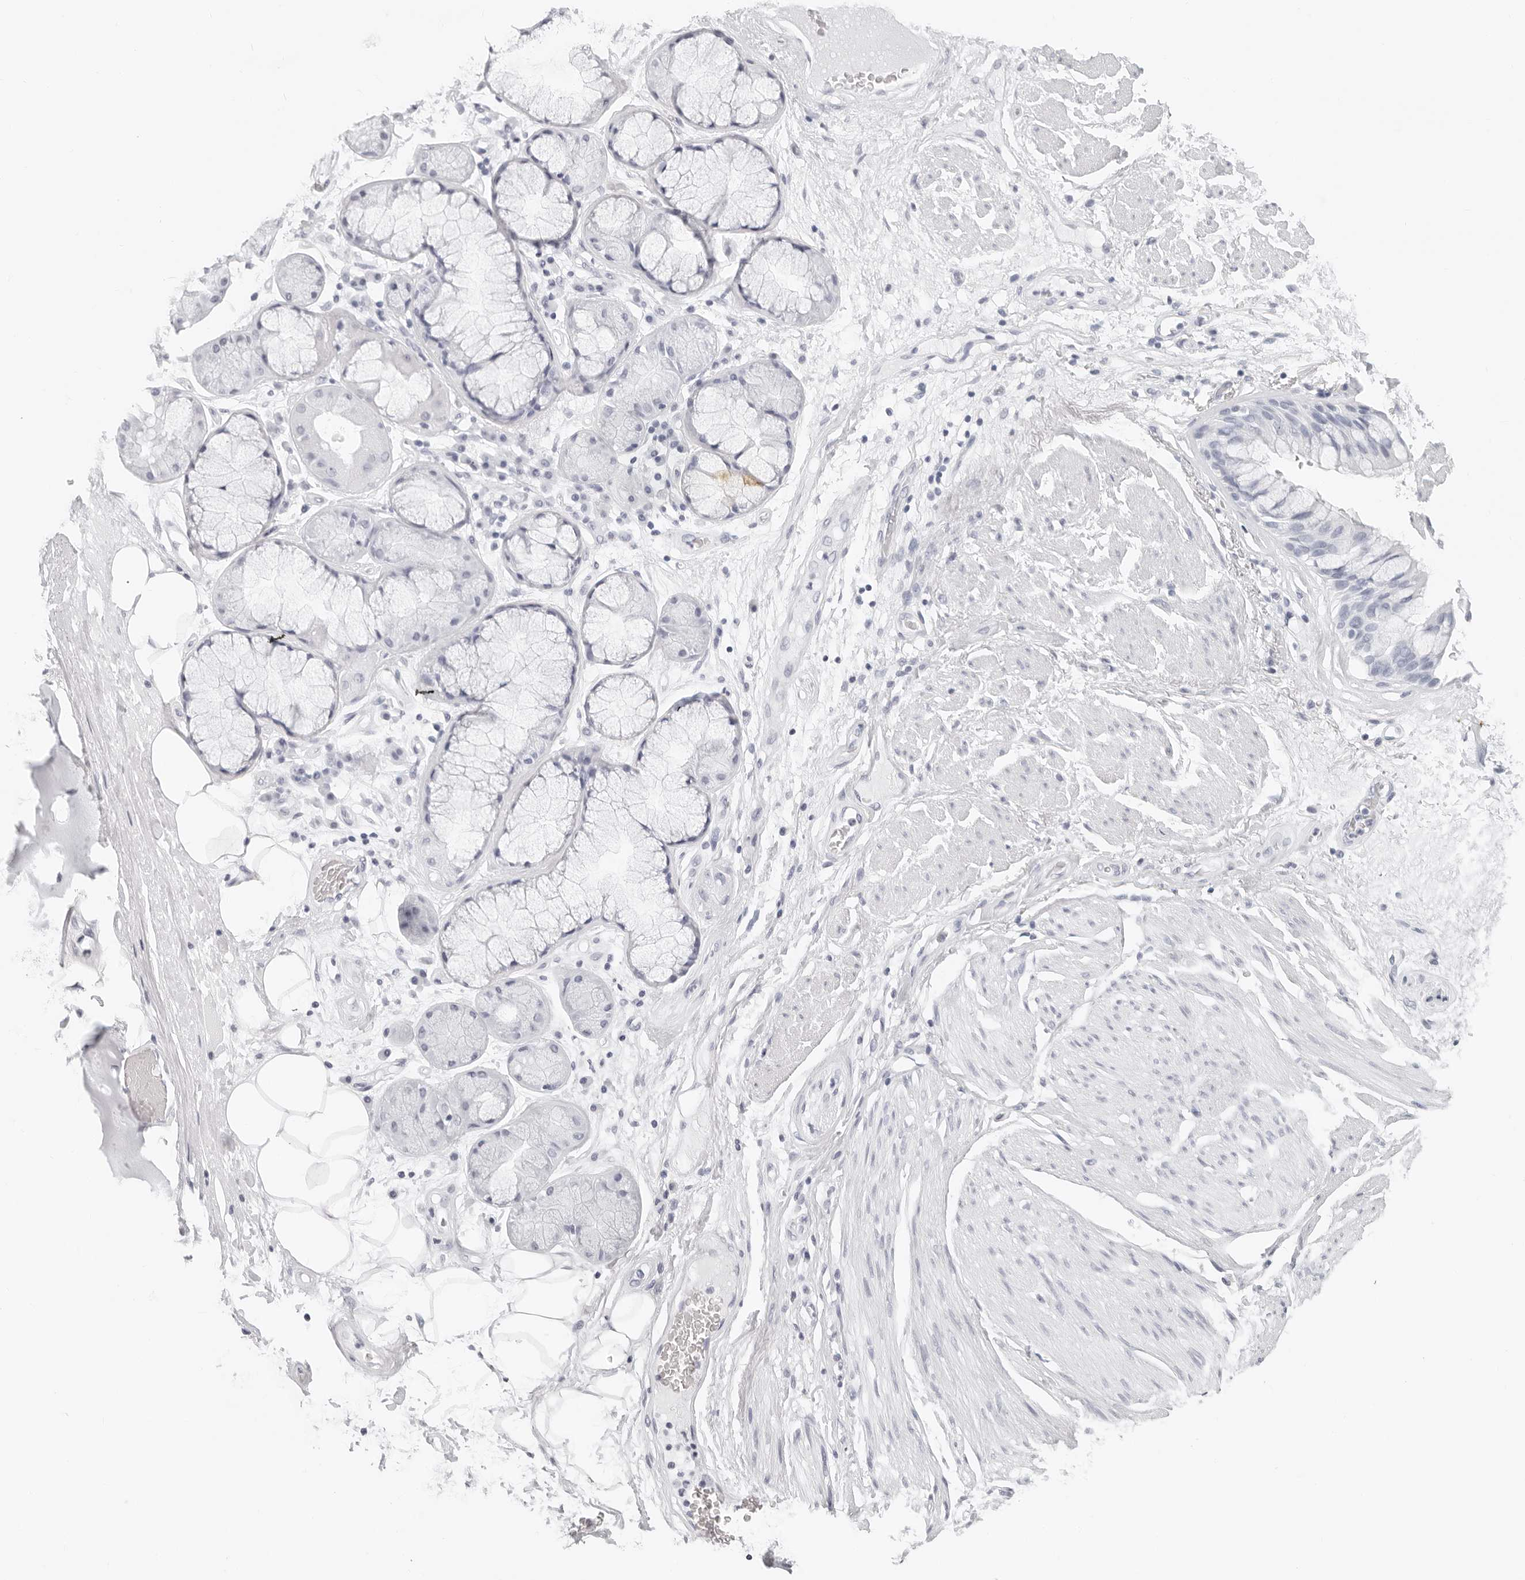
{"staining": {"intensity": "negative", "quantity": "none", "location": "none"}, "tissue": "adipose tissue", "cell_type": "Adipocytes", "image_type": "normal", "snomed": [{"axis": "morphology", "description": "Normal tissue, NOS"}, {"axis": "topography", "description": "Bronchus"}], "caption": "This is an IHC histopathology image of unremarkable adipose tissue. There is no staining in adipocytes.", "gene": "CST1", "patient": {"sex": "male", "age": 66}}